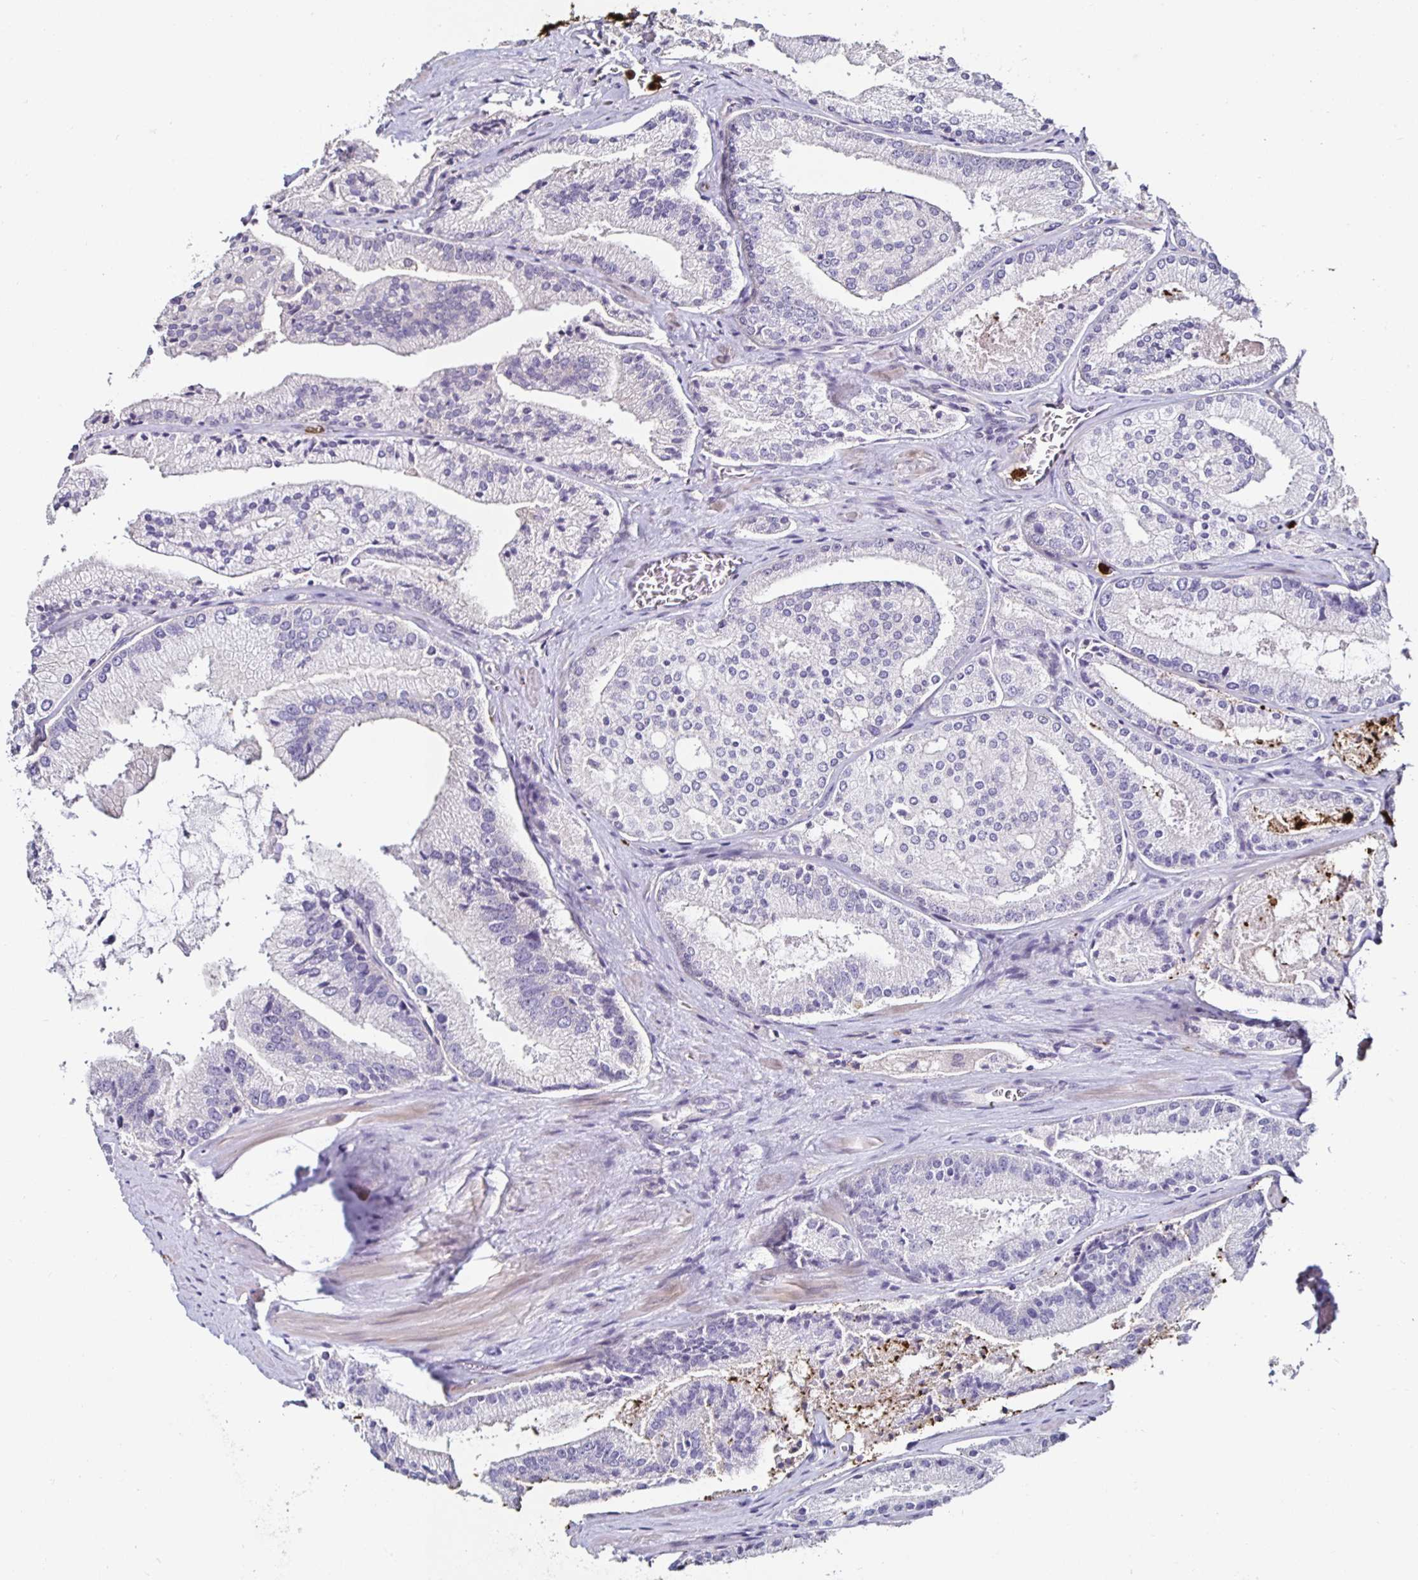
{"staining": {"intensity": "negative", "quantity": "none", "location": "none"}, "tissue": "prostate cancer", "cell_type": "Tumor cells", "image_type": "cancer", "snomed": [{"axis": "morphology", "description": "Adenocarcinoma, High grade"}, {"axis": "topography", "description": "Prostate"}], "caption": "Human prostate cancer stained for a protein using immunohistochemistry displays no expression in tumor cells.", "gene": "TLR4", "patient": {"sex": "male", "age": 73}}